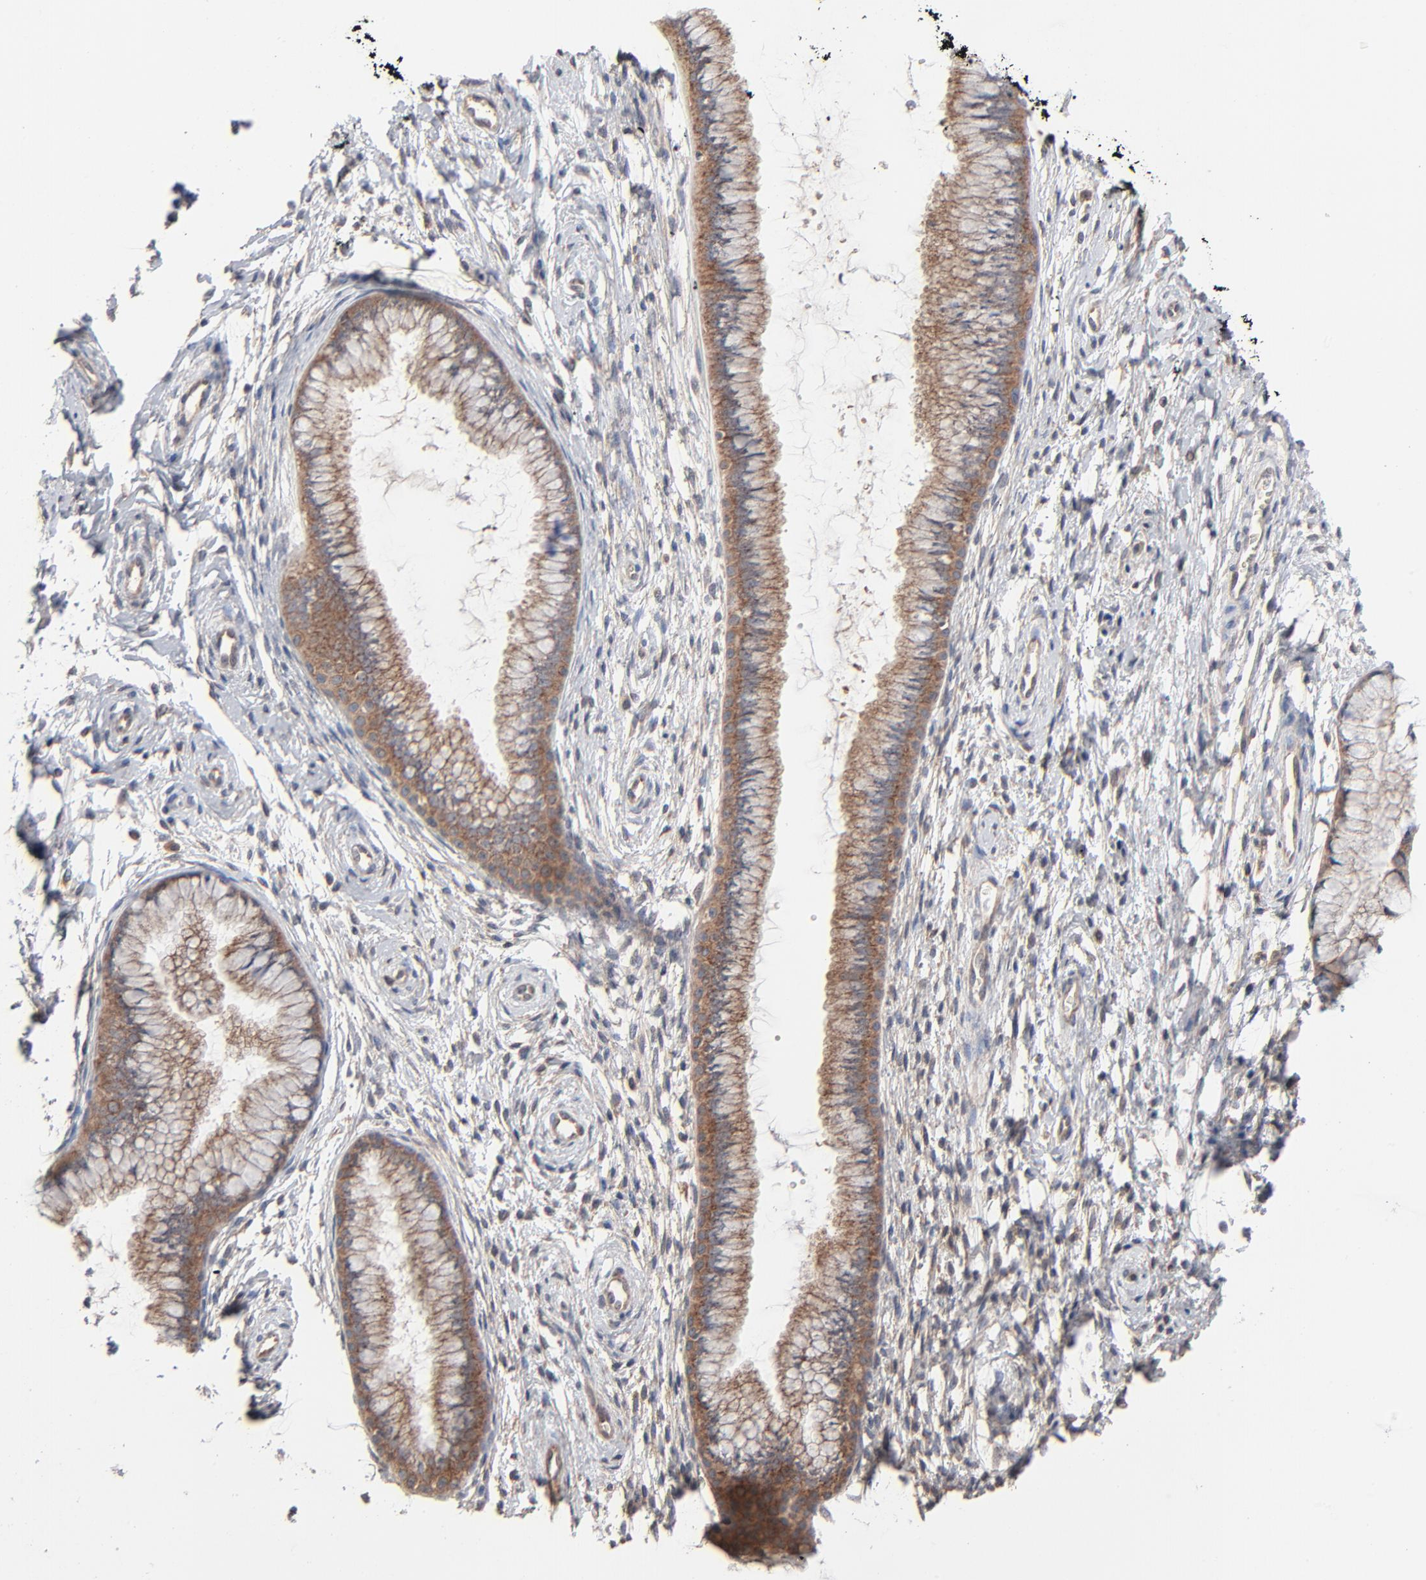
{"staining": {"intensity": "moderate", "quantity": ">75%", "location": "cytoplasmic/membranous"}, "tissue": "cervix", "cell_type": "Glandular cells", "image_type": "normal", "snomed": [{"axis": "morphology", "description": "Normal tissue, NOS"}, {"axis": "topography", "description": "Cervix"}], "caption": "Protein expression analysis of benign cervix shows moderate cytoplasmic/membranous positivity in approximately >75% of glandular cells.", "gene": "ABLIM3", "patient": {"sex": "female", "age": 39}}